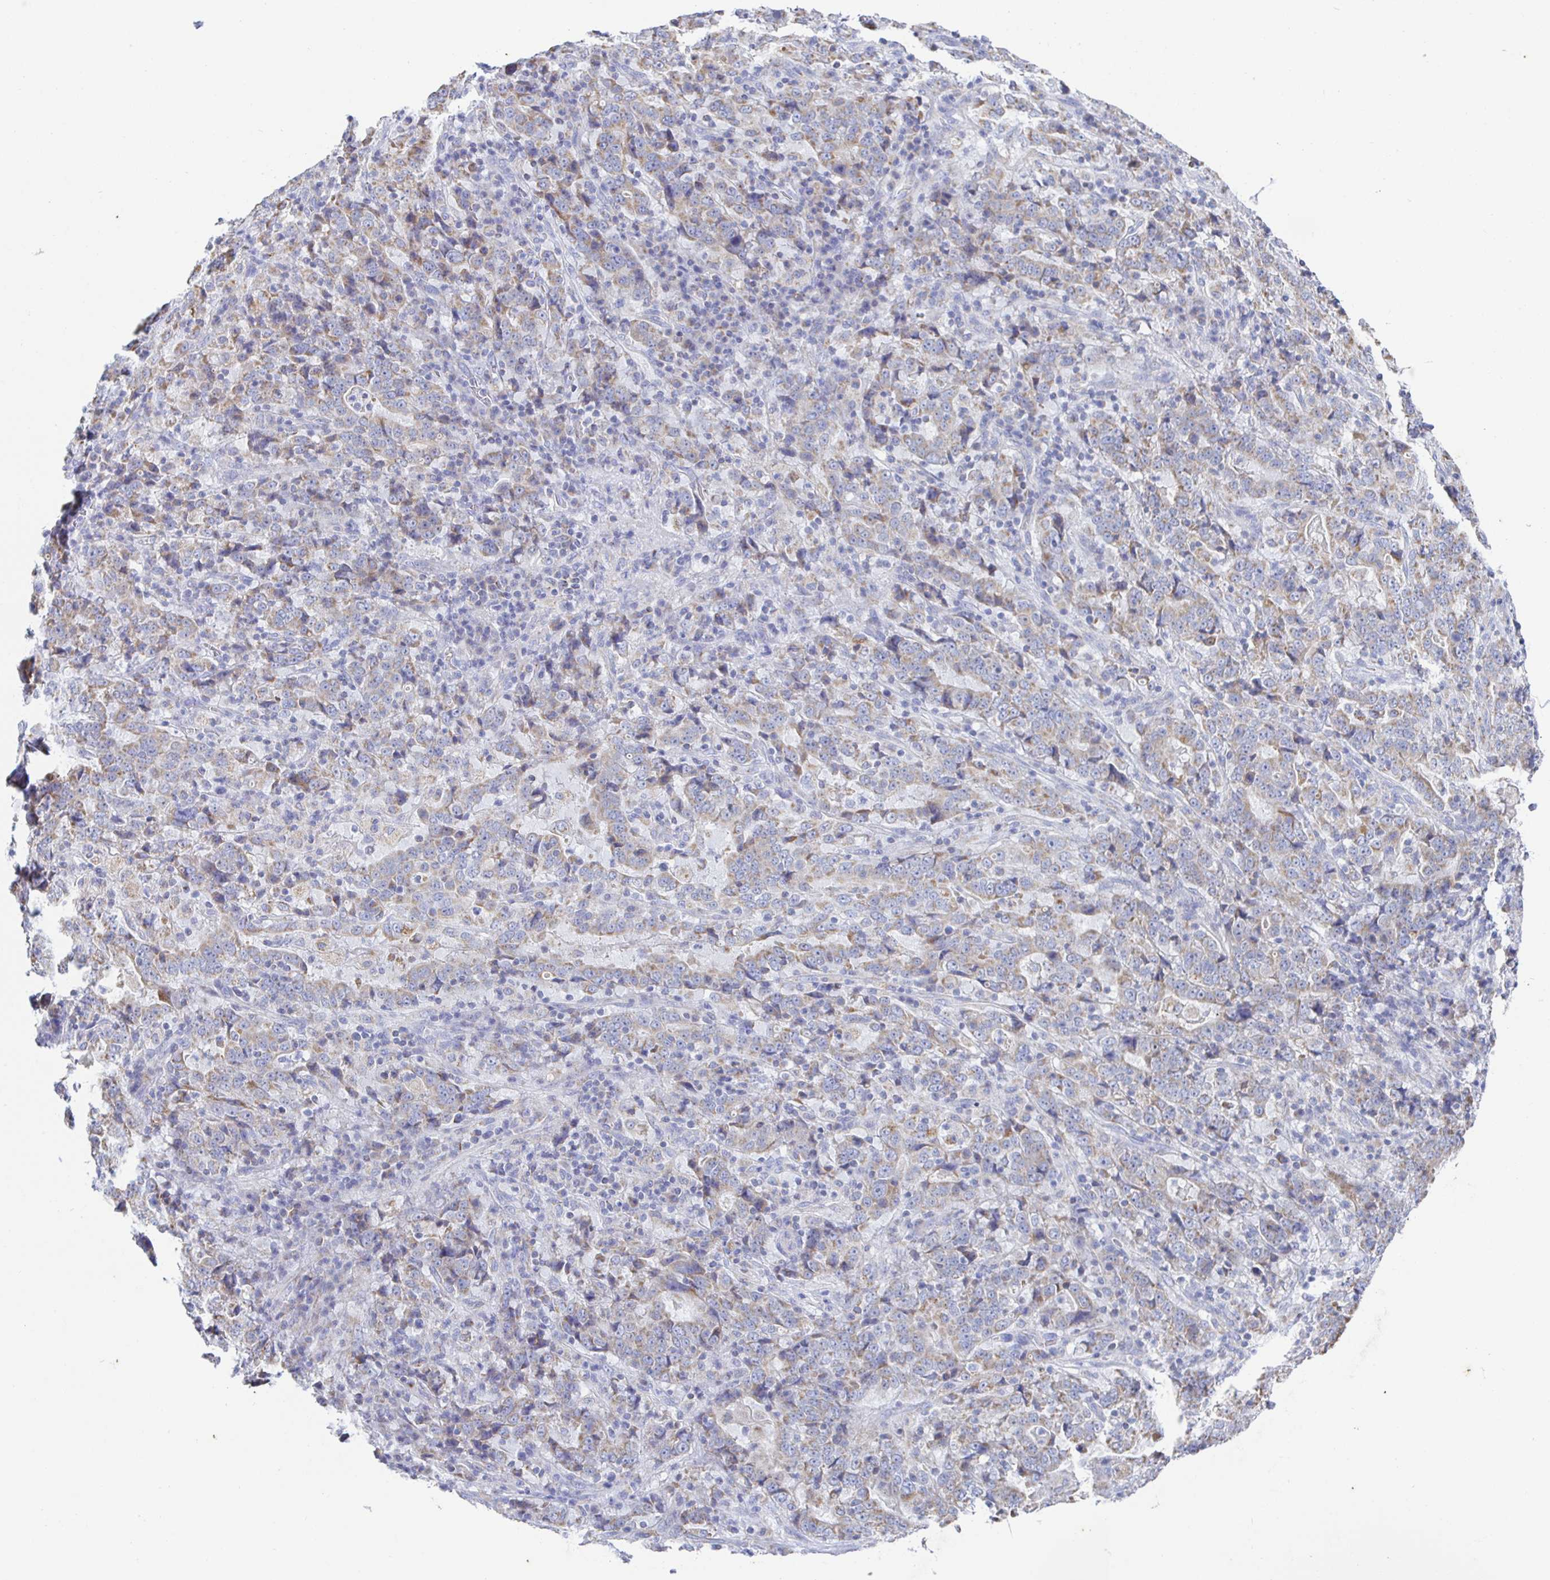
{"staining": {"intensity": "weak", "quantity": ">75%", "location": "cytoplasmic/membranous"}, "tissue": "stomach cancer", "cell_type": "Tumor cells", "image_type": "cancer", "snomed": [{"axis": "morphology", "description": "Normal tissue, NOS"}, {"axis": "morphology", "description": "Adenocarcinoma, NOS"}, {"axis": "topography", "description": "Stomach, upper"}, {"axis": "topography", "description": "Stomach"}], "caption": "Human stomach cancer (adenocarcinoma) stained with a brown dye exhibits weak cytoplasmic/membranous positive positivity in approximately >75% of tumor cells.", "gene": "SYNGR4", "patient": {"sex": "male", "age": 59}}